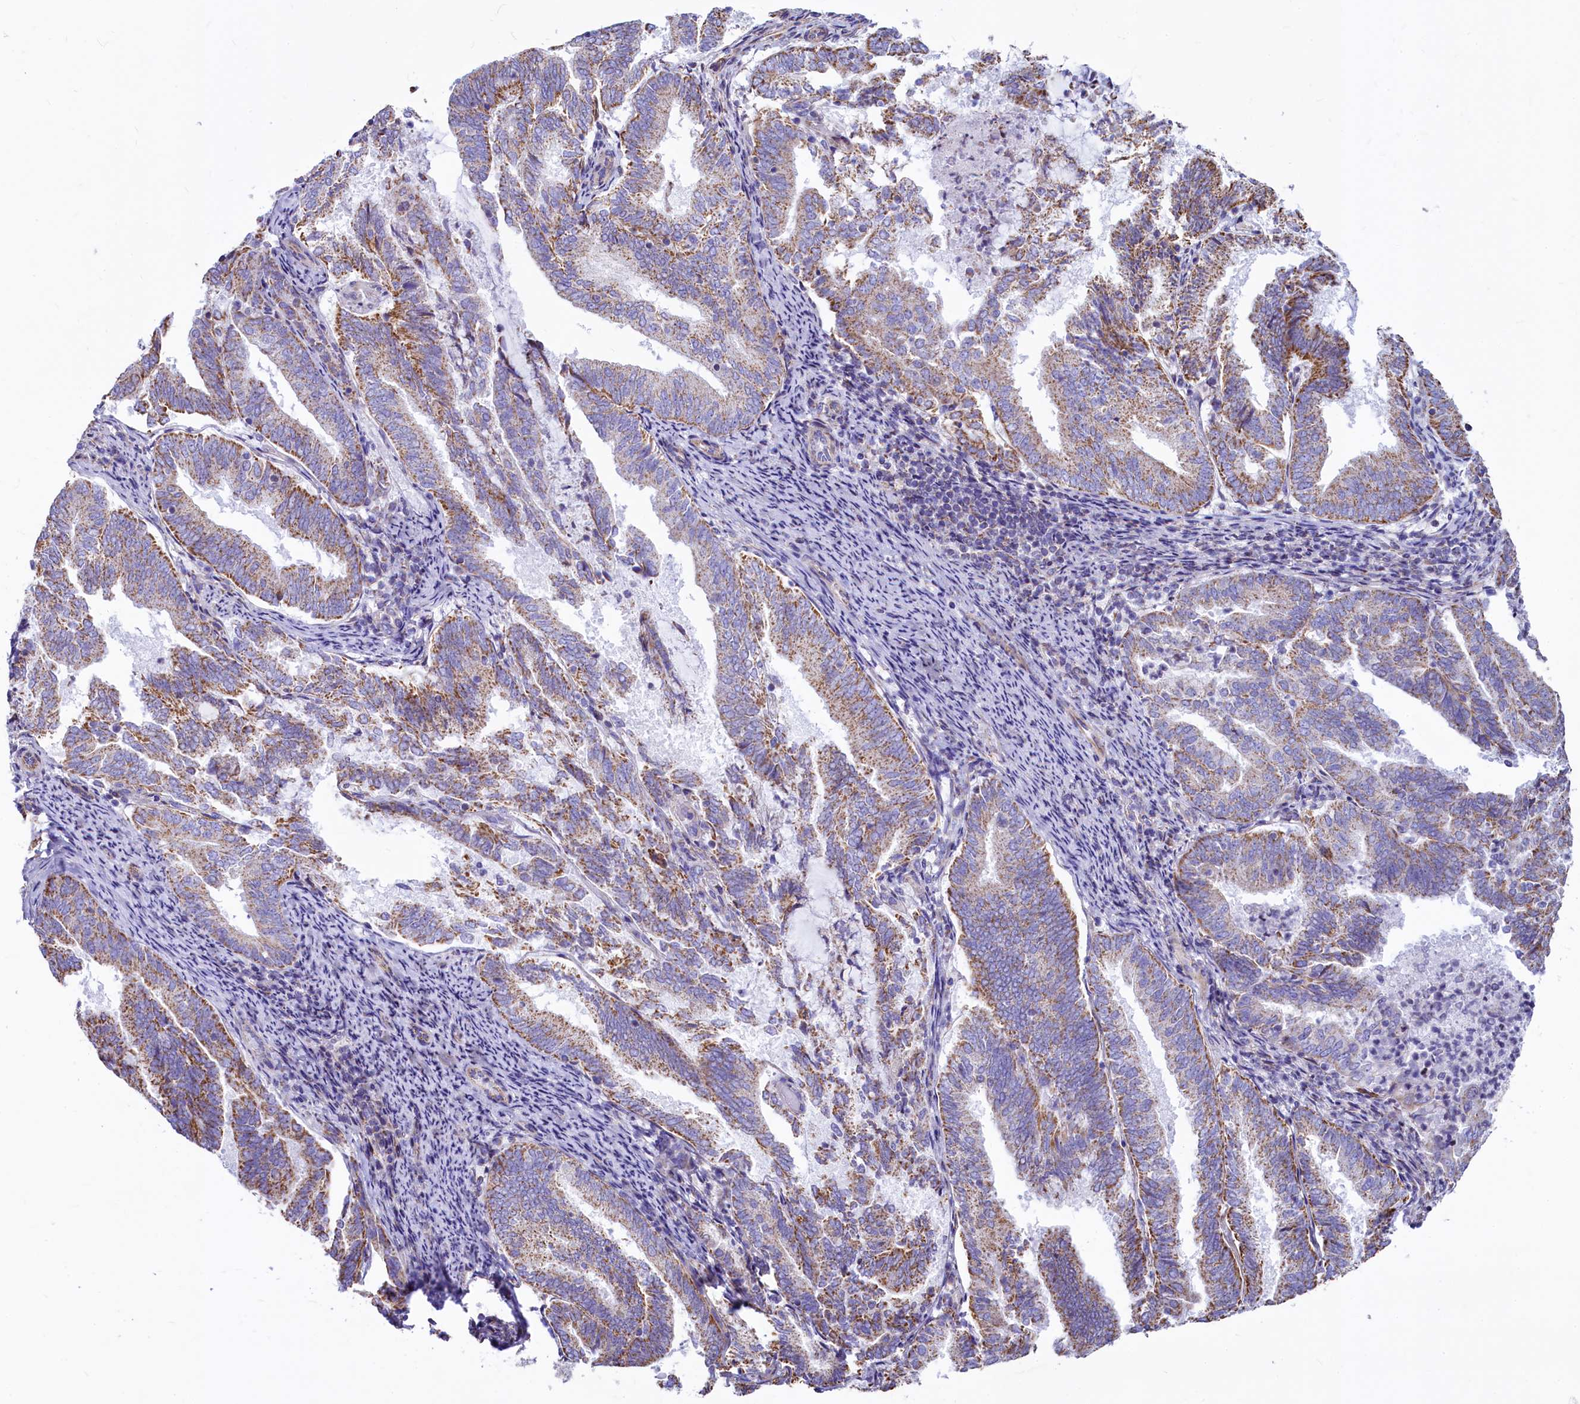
{"staining": {"intensity": "moderate", "quantity": "25%-75%", "location": "cytoplasmic/membranous"}, "tissue": "endometrial cancer", "cell_type": "Tumor cells", "image_type": "cancer", "snomed": [{"axis": "morphology", "description": "Adenocarcinoma, NOS"}, {"axis": "topography", "description": "Endometrium"}], "caption": "DAB (3,3'-diaminobenzidine) immunohistochemical staining of human endometrial cancer (adenocarcinoma) exhibits moderate cytoplasmic/membranous protein positivity in about 25%-75% of tumor cells.", "gene": "VWCE", "patient": {"sex": "female", "age": 80}}